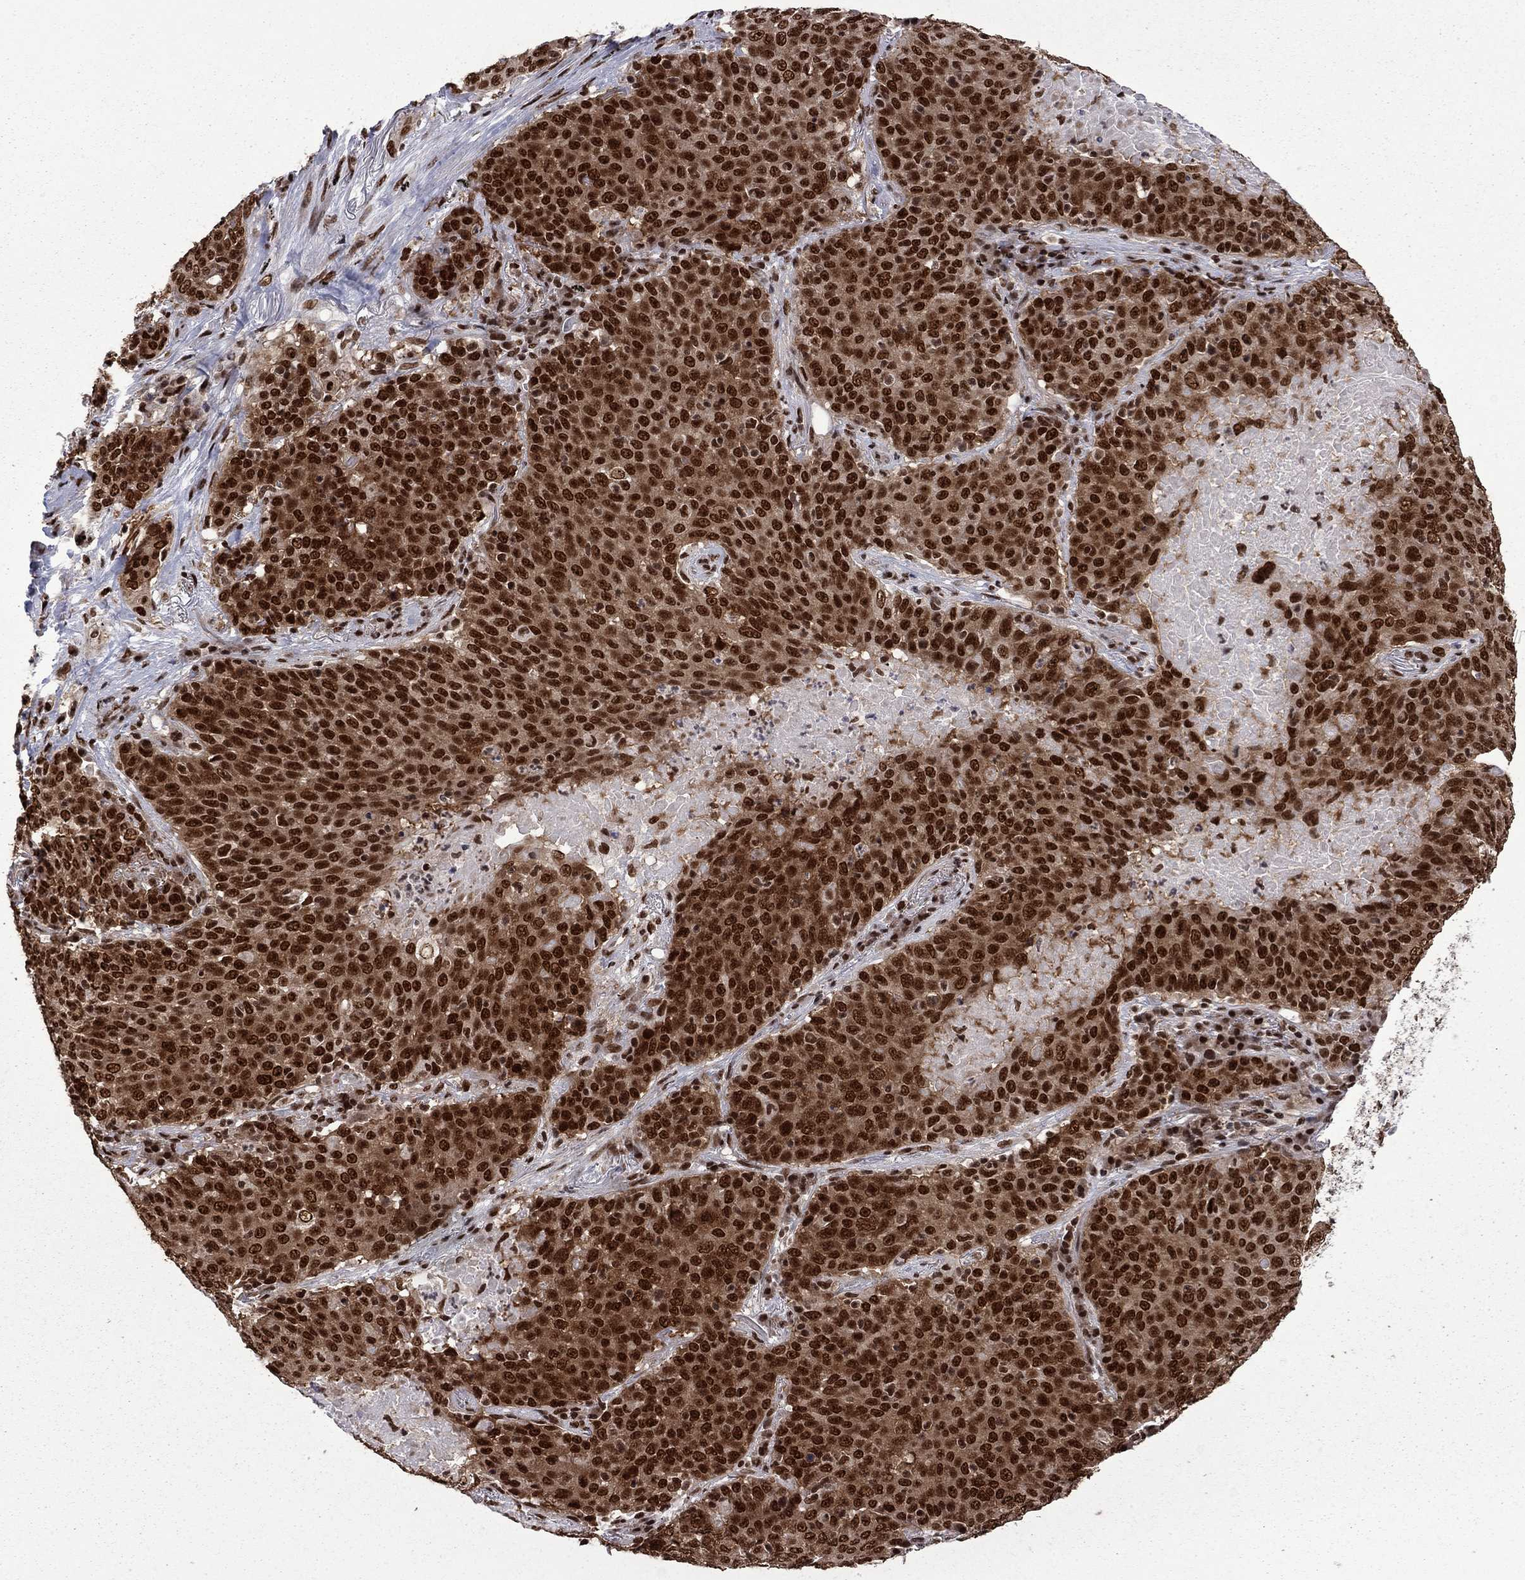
{"staining": {"intensity": "strong", "quantity": ">75%", "location": "nuclear"}, "tissue": "lung cancer", "cell_type": "Tumor cells", "image_type": "cancer", "snomed": [{"axis": "morphology", "description": "Squamous cell carcinoma, NOS"}, {"axis": "topography", "description": "Lung"}], "caption": "An immunohistochemistry (IHC) image of tumor tissue is shown. Protein staining in brown highlights strong nuclear positivity in lung squamous cell carcinoma within tumor cells. Ihc stains the protein in brown and the nuclei are stained blue.", "gene": "MED25", "patient": {"sex": "male", "age": 82}}